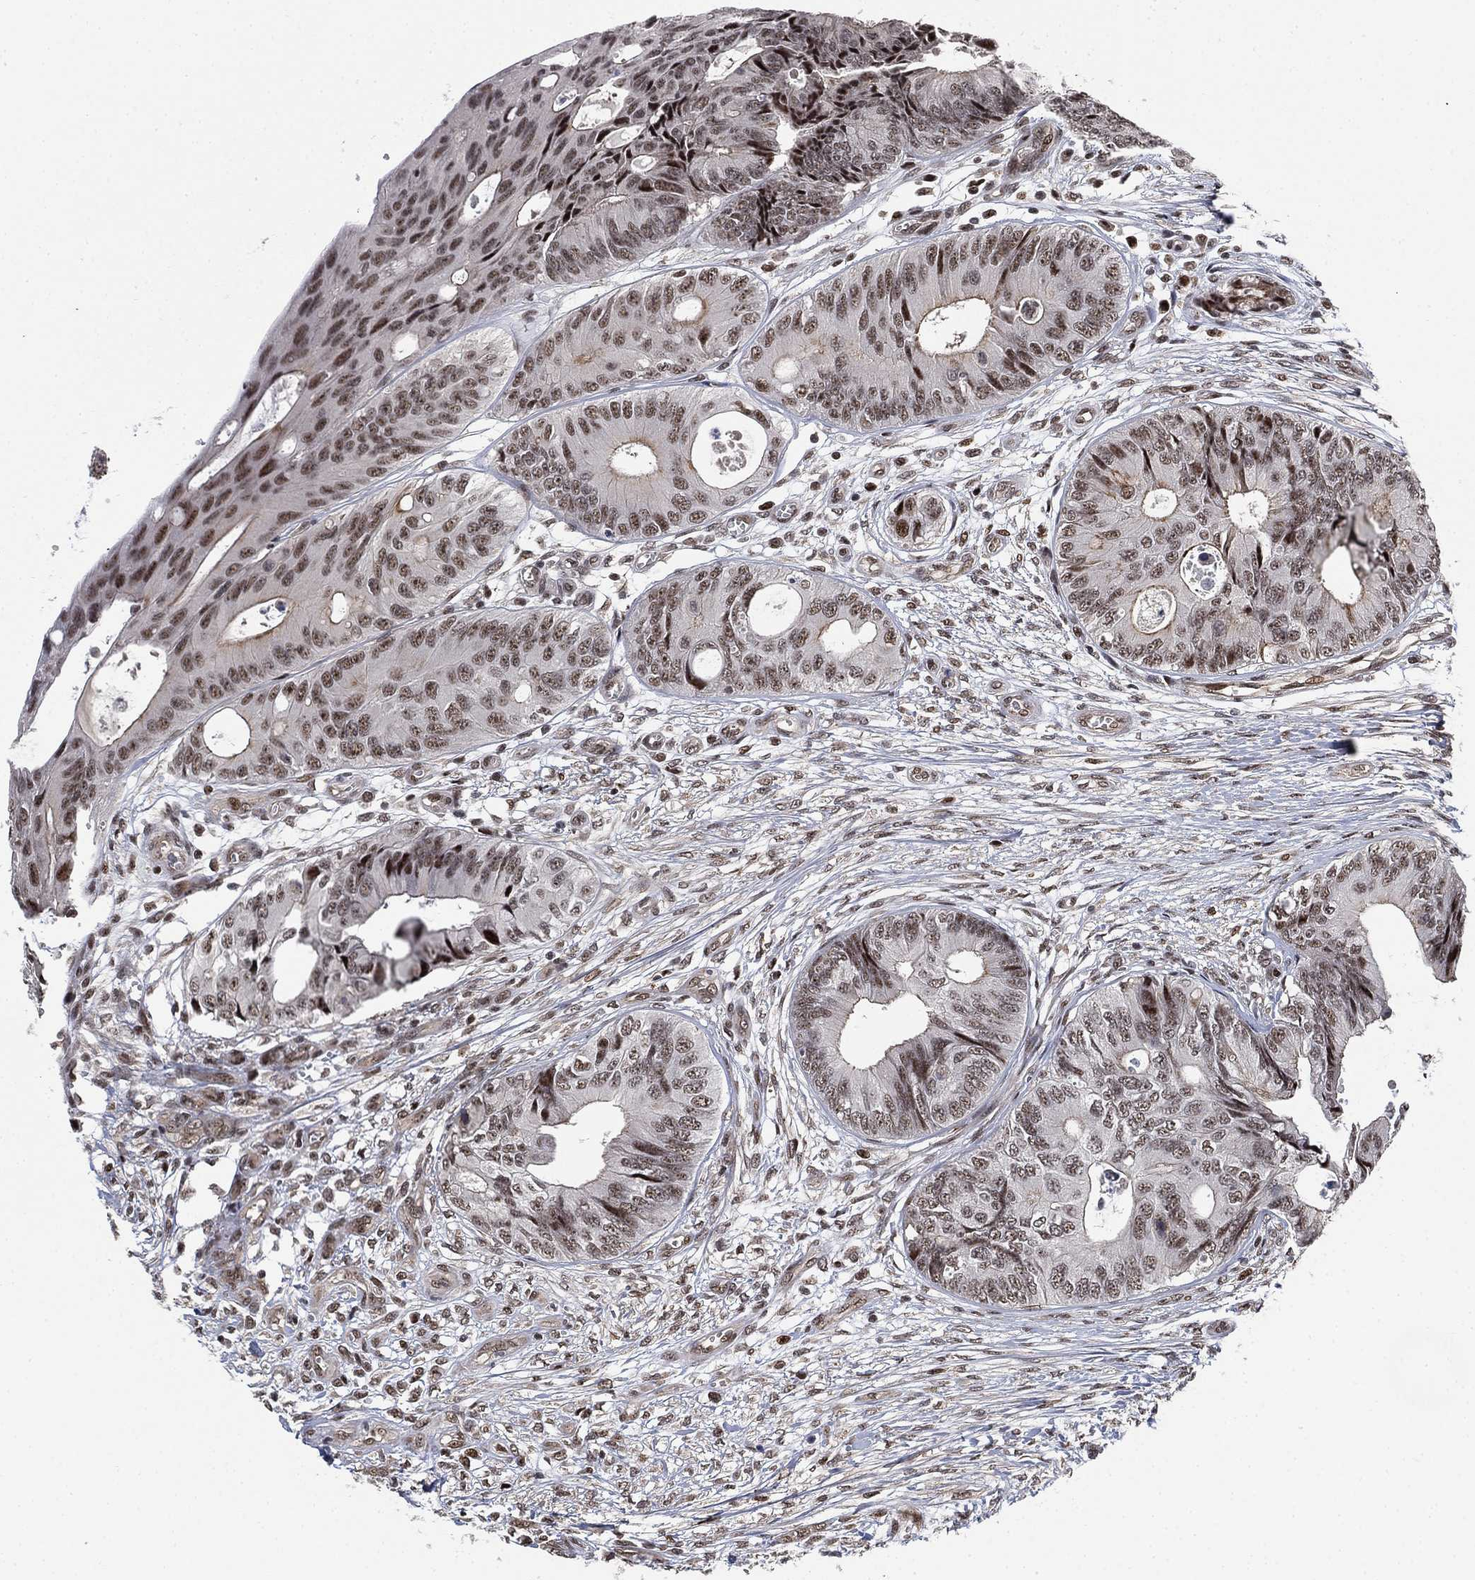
{"staining": {"intensity": "weak", "quantity": "<25%", "location": "nuclear"}, "tissue": "colorectal cancer", "cell_type": "Tumor cells", "image_type": "cancer", "snomed": [{"axis": "morphology", "description": "Normal tissue, NOS"}, {"axis": "morphology", "description": "Adenocarcinoma, NOS"}, {"axis": "topography", "description": "Colon"}], "caption": "A photomicrograph of human colorectal cancer is negative for staining in tumor cells.", "gene": "ZSCAN30", "patient": {"sex": "male", "age": 65}}